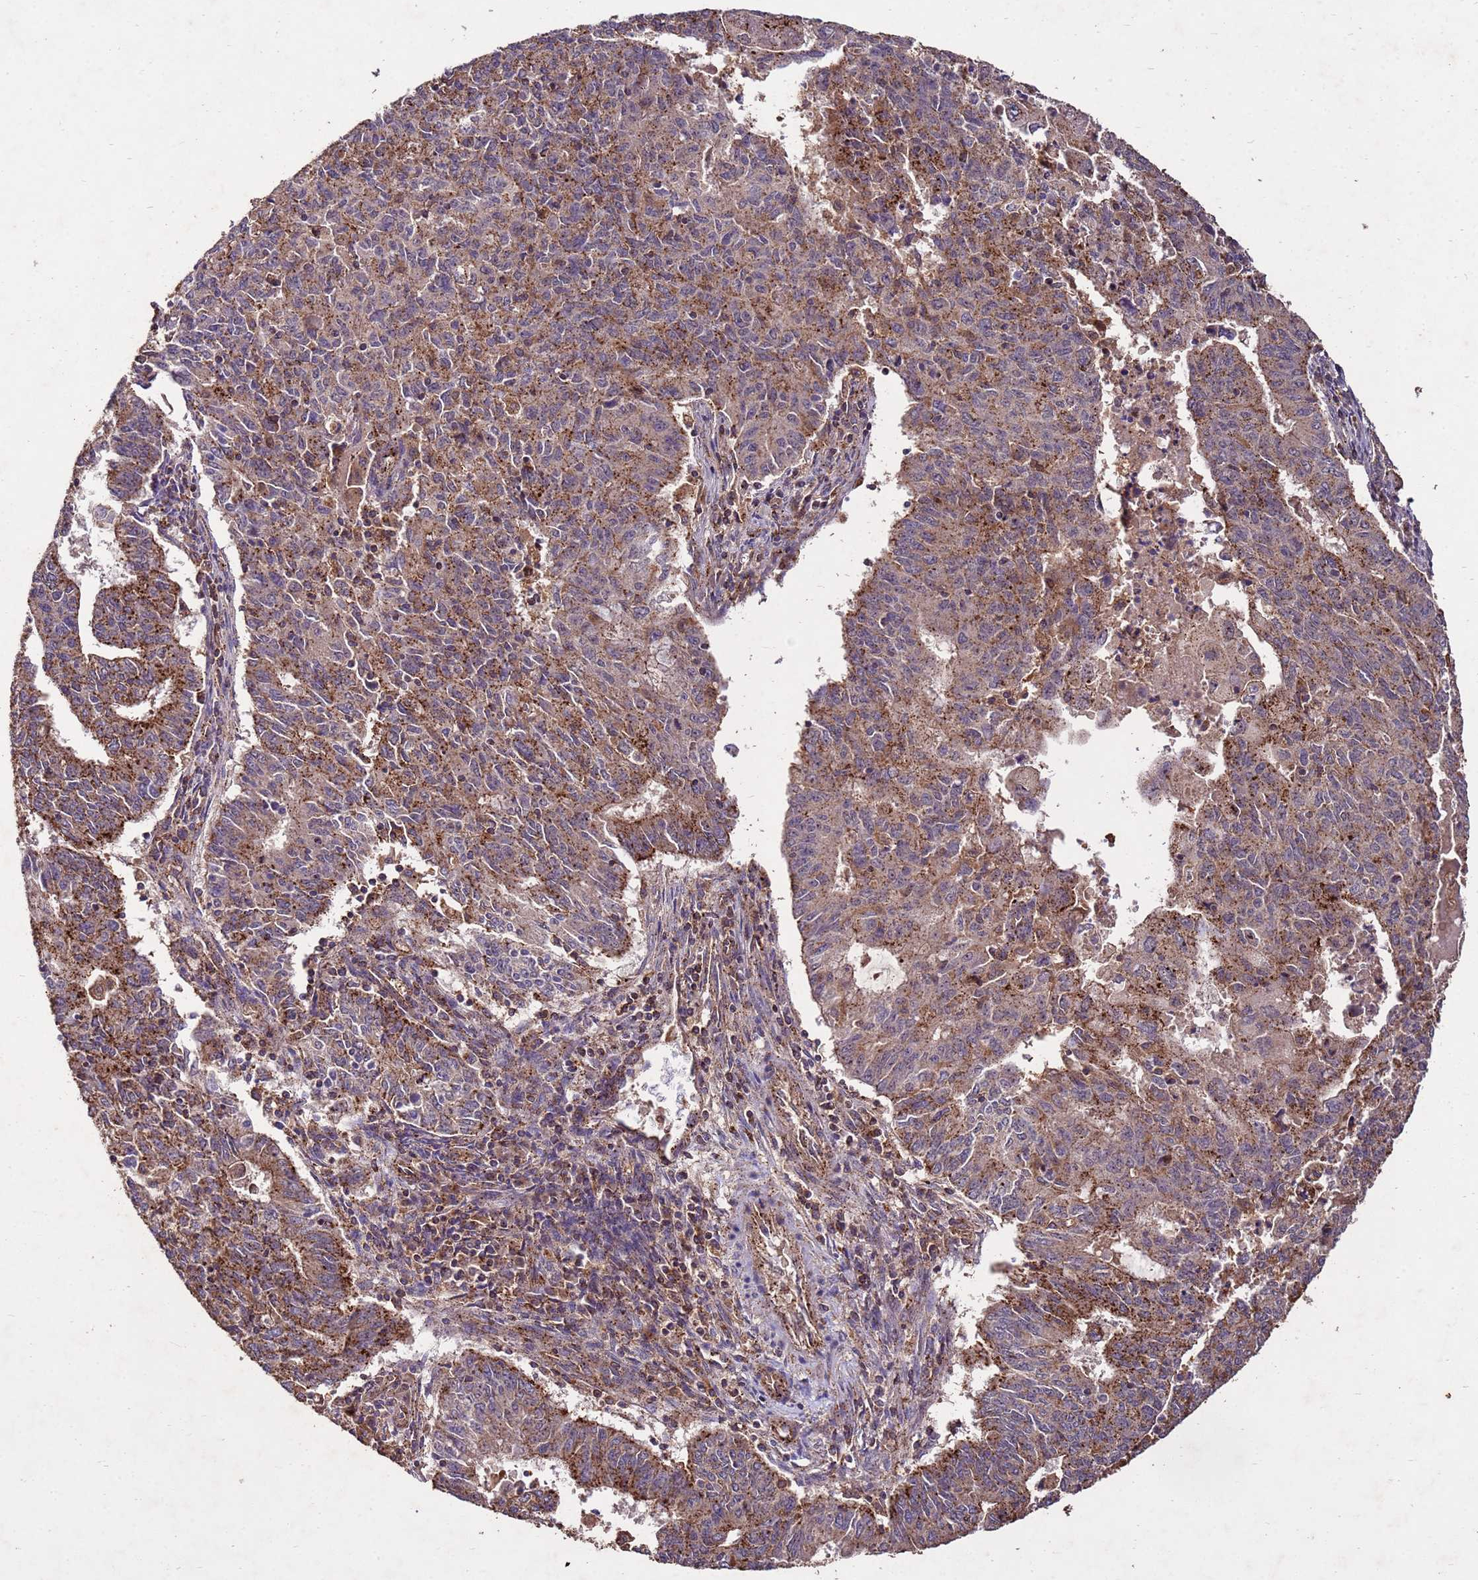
{"staining": {"intensity": "strong", "quantity": ">75%", "location": "cytoplasmic/membranous"}, "tissue": "endometrial cancer", "cell_type": "Tumor cells", "image_type": "cancer", "snomed": [{"axis": "morphology", "description": "Adenocarcinoma, NOS"}, {"axis": "topography", "description": "Endometrium"}], "caption": "The immunohistochemical stain highlights strong cytoplasmic/membranous expression in tumor cells of endometrial cancer tissue. Nuclei are stained in blue.", "gene": "TOR4A", "patient": {"sex": "female", "age": 59}}